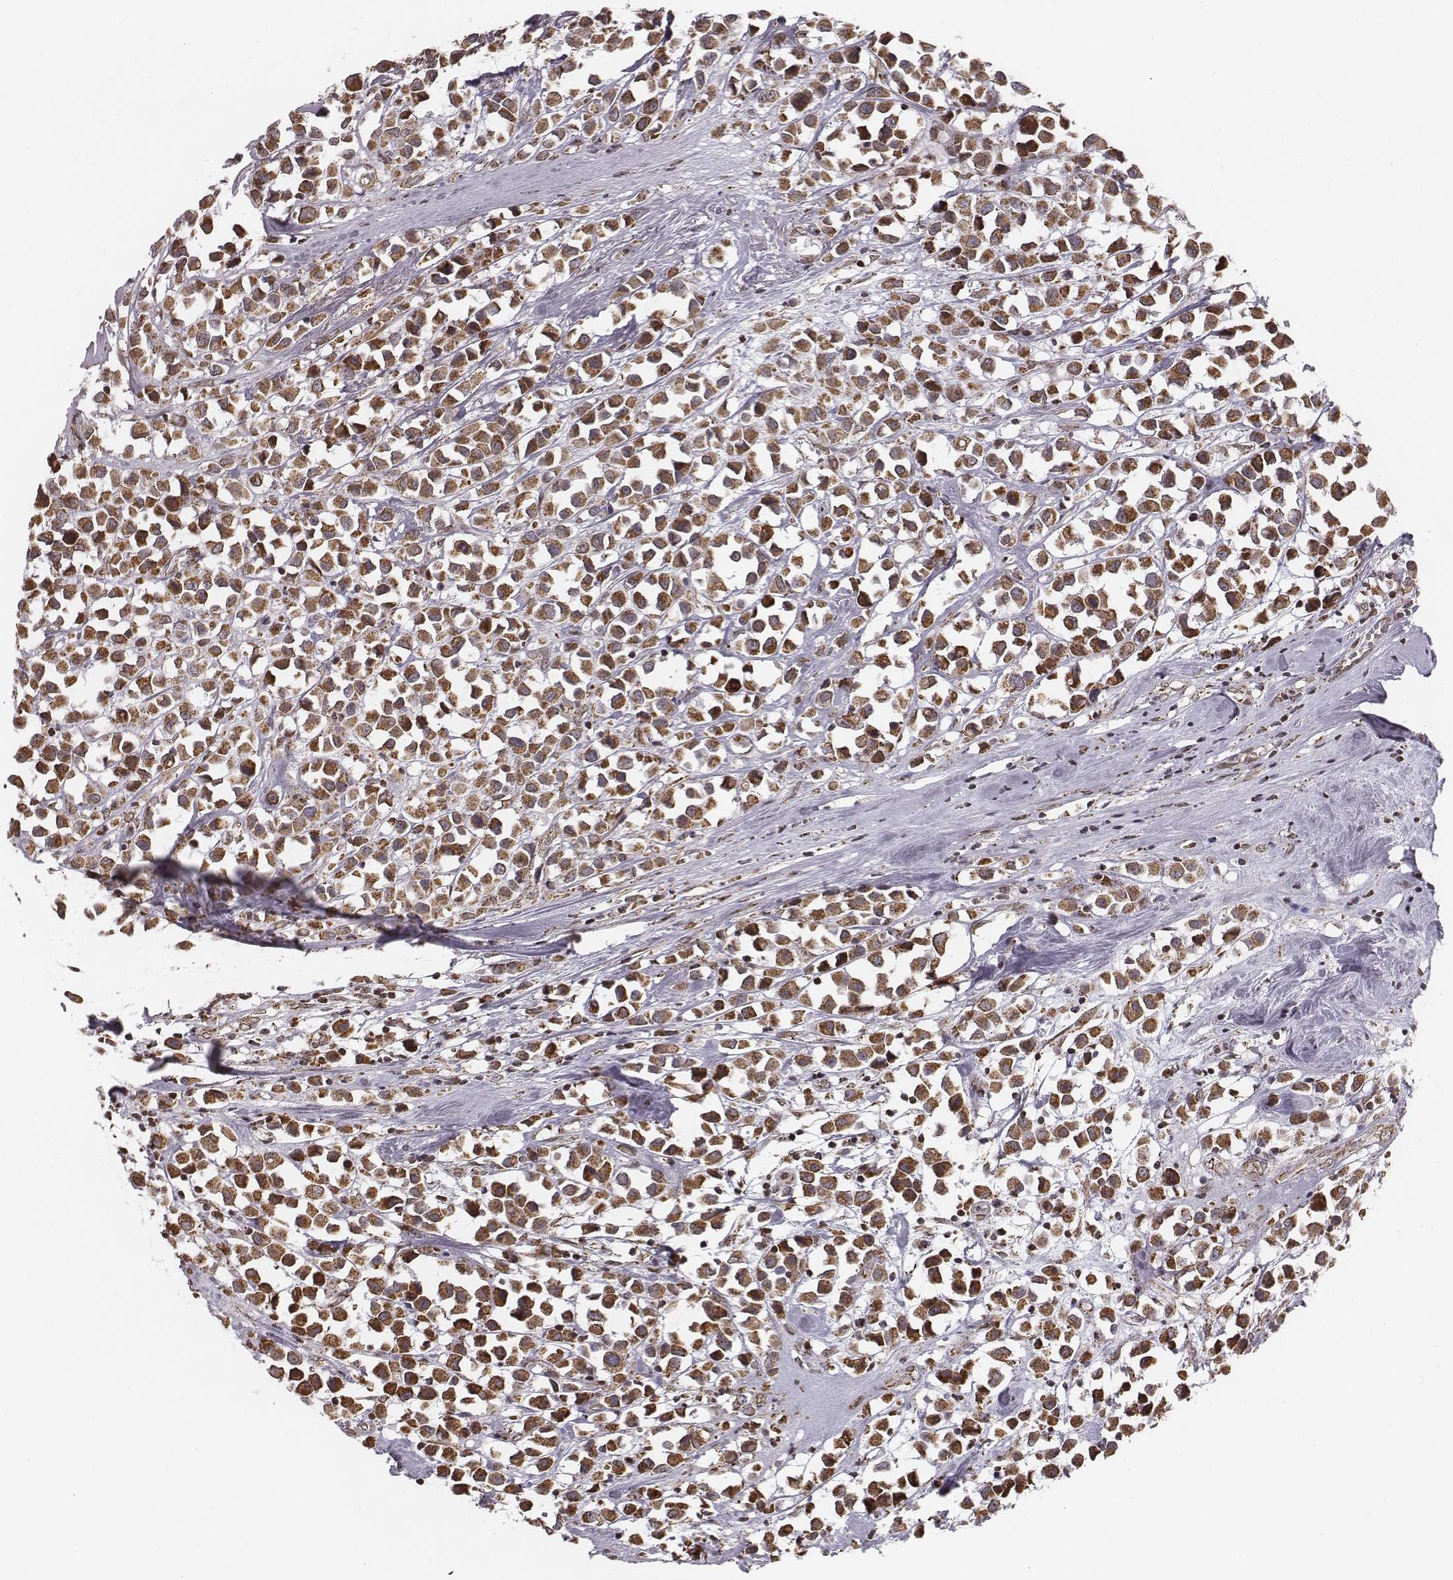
{"staining": {"intensity": "strong", "quantity": ">75%", "location": "cytoplasmic/membranous"}, "tissue": "breast cancer", "cell_type": "Tumor cells", "image_type": "cancer", "snomed": [{"axis": "morphology", "description": "Duct carcinoma"}, {"axis": "topography", "description": "Breast"}], "caption": "Protein expression analysis of breast cancer displays strong cytoplasmic/membranous staining in about >75% of tumor cells.", "gene": "ACOT2", "patient": {"sex": "female", "age": 61}}